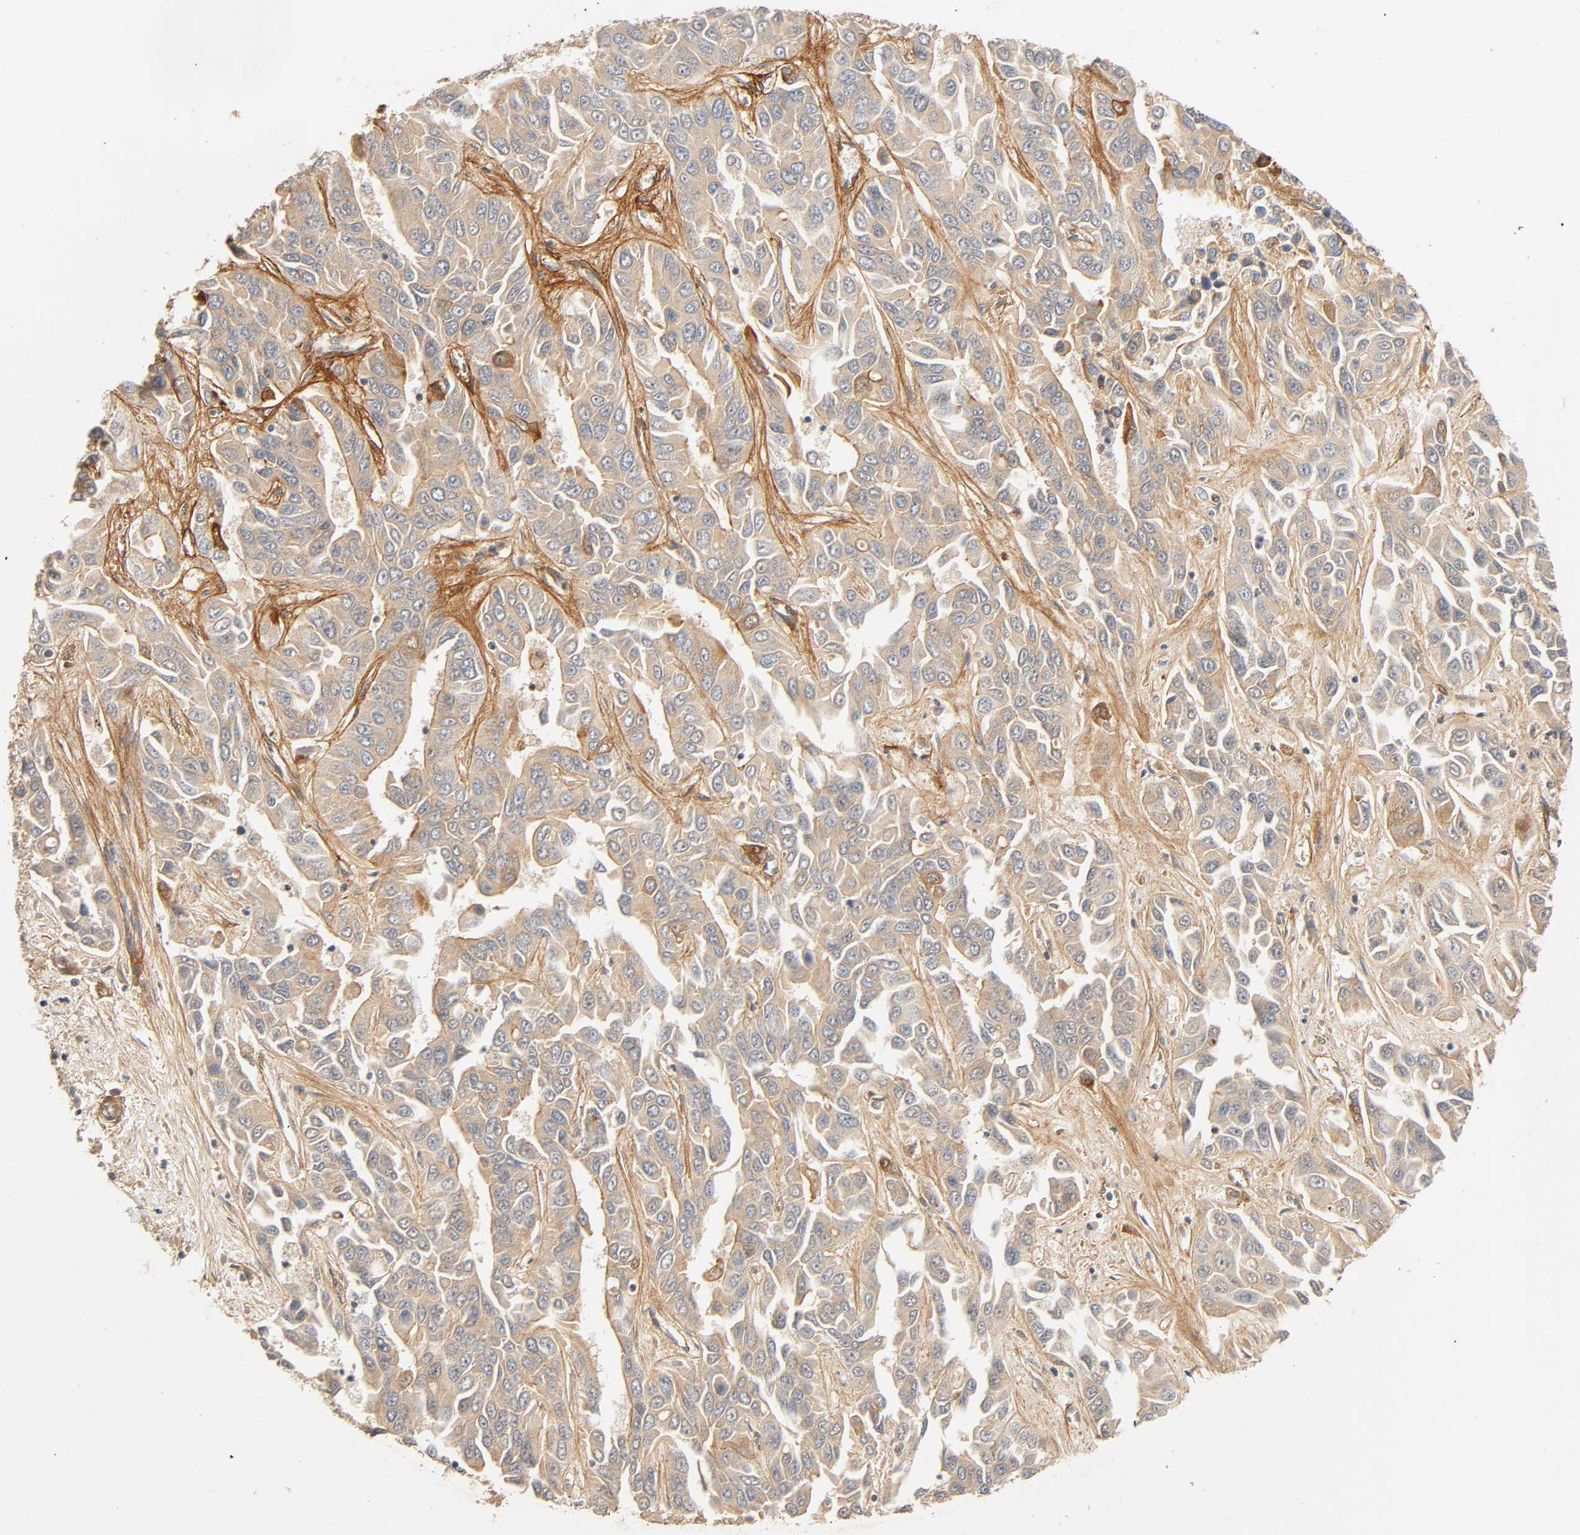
{"staining": {"intensity": "moderate", "quantity": ">75%", "location": "cytoplasmic/membranous"}, "tissue": "liver cancer", "cell_type": "Tumor cells", "image_type": "cancer", "snomed": [{"axis": "morphology", "description": "Cholangiocarcinoma"}, {"axis": "topography", "description": "Liver"}], "caption": "A histopathology image of liver cancer (cholangiocarcinoma) stained for a protein displays moderate cytoplasmic/membranous brown staining in tumor cells. (DAB (3,3'-diaminobenzidine) IHC, brown staining for protein, blue staining for nuclei).", "gene": "CACNA1G", "patient": {"sex": "female", "age": 52}}